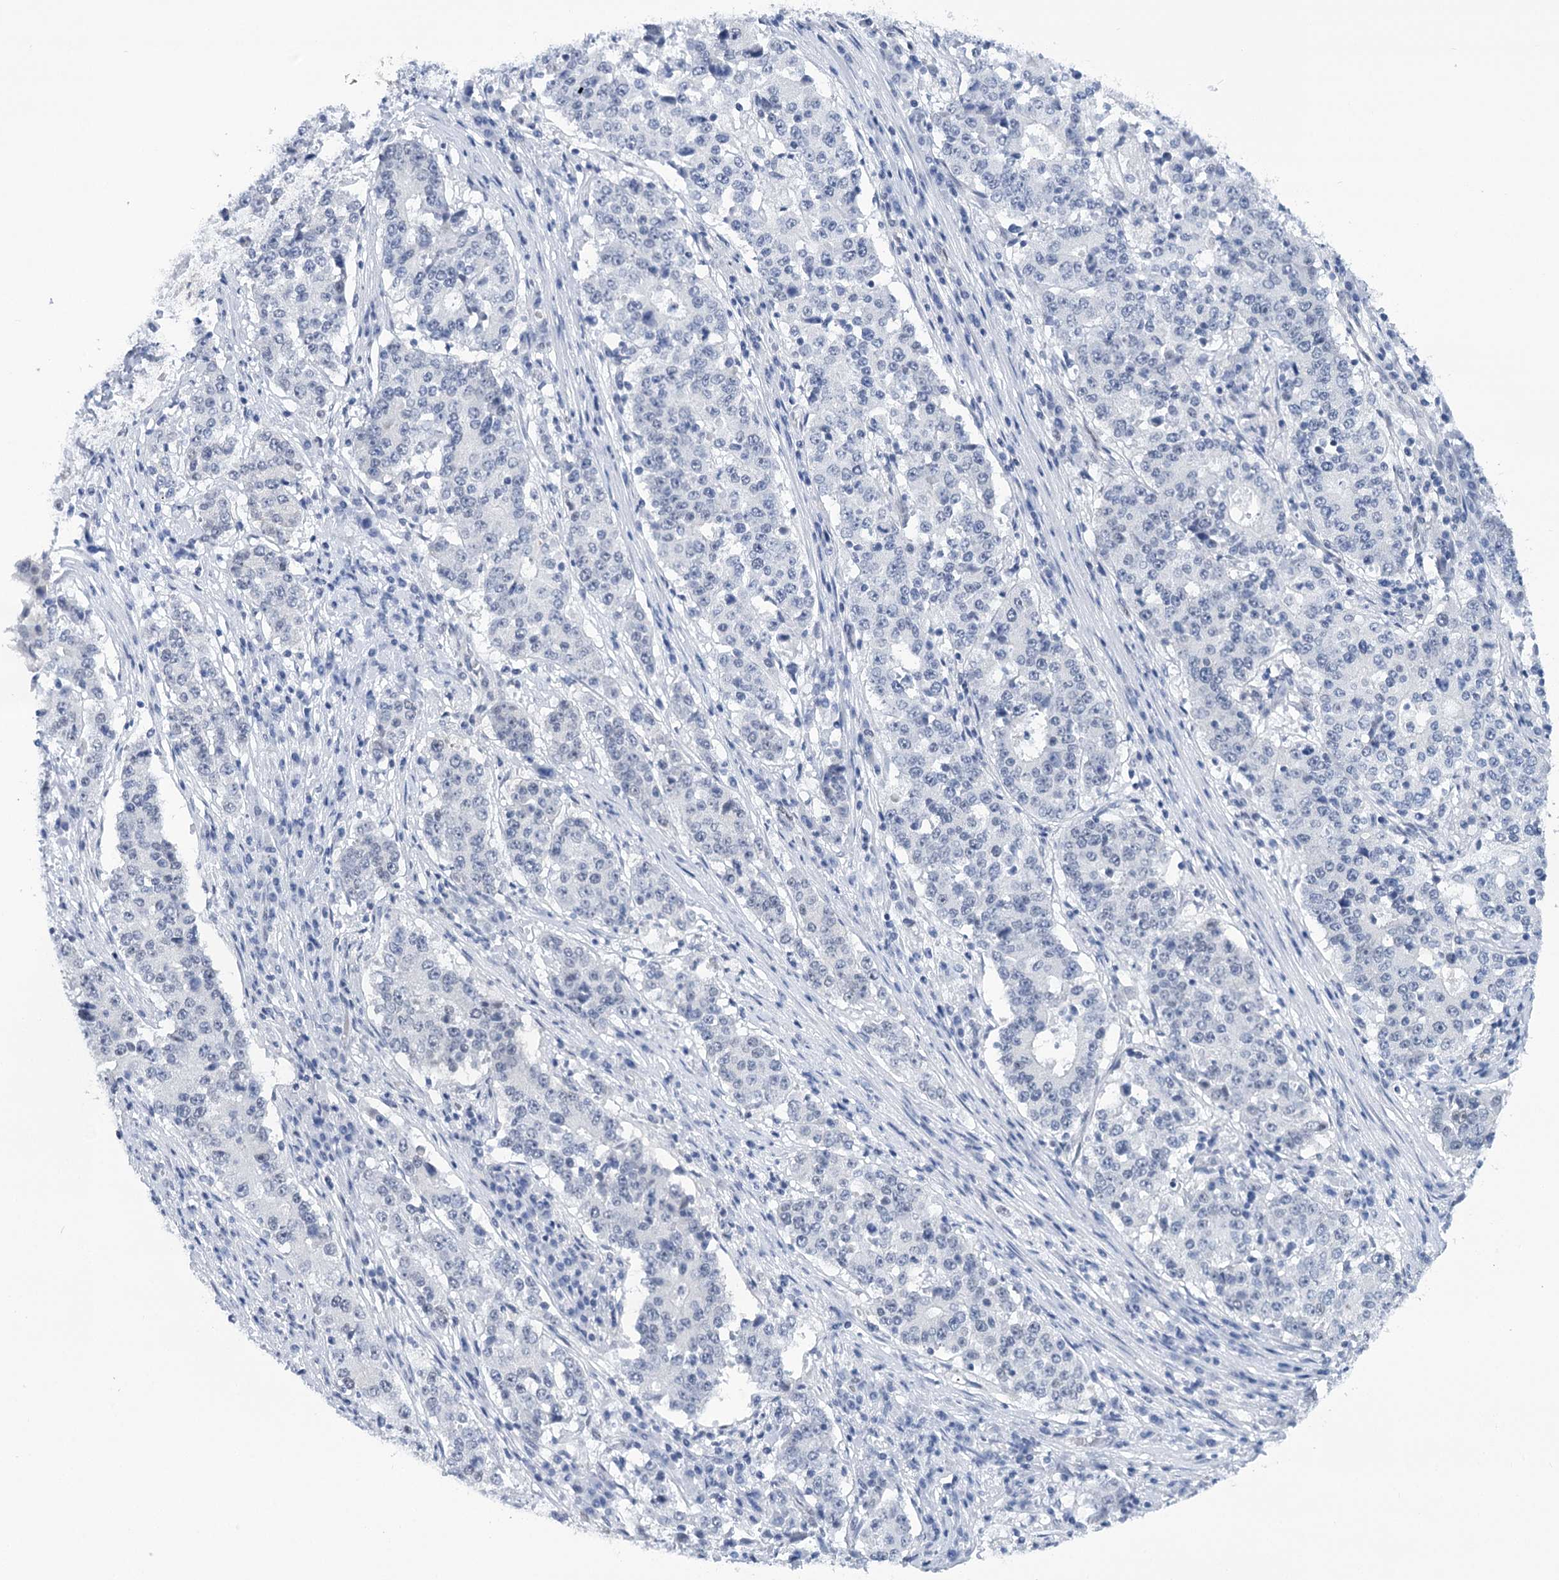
{"staining": {"intensity": "negative", "quantity": "none", "location": "none"}, "tissue": "stomach cancer", "cell_type": "Tumor cells", "image_type": "cancer", "snomed": [{"axis": "morphology", "description": "Adenocarcinoma, NOS"}, {"axis": "topography", "description": "Stomach"}], "caption": "This is an IHC image of stomach cancer (adenocarcinoma). There is no staining in tumor cells.", "gene": "HNRNPA0", "patient": {"sex": "male", "age": 59}}